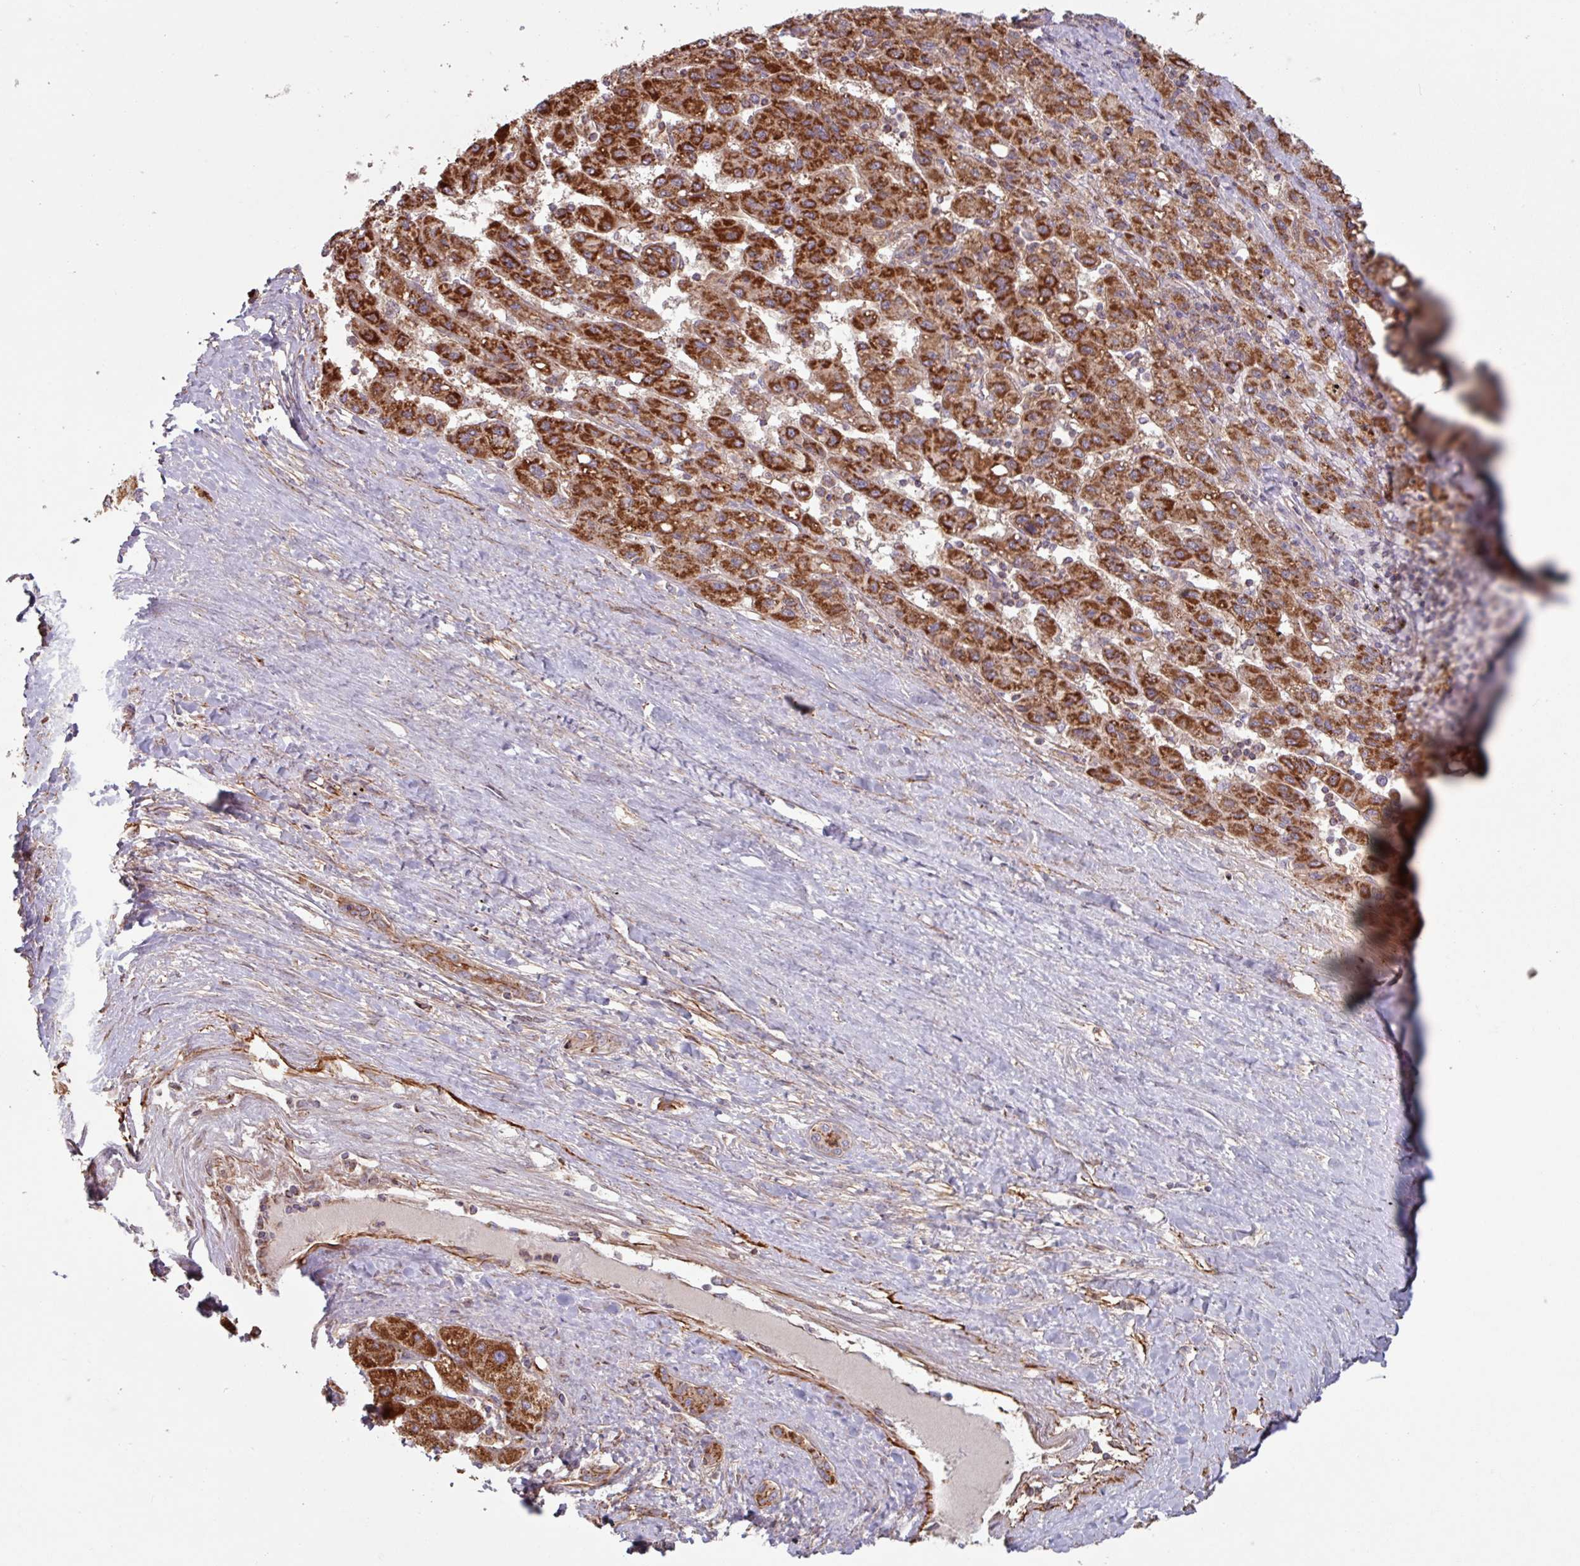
{"staining": {"intensity": "strong", "quantity": ">75%", "location": "cytoplasmic/membranous"}, "tissue": "liver cancer", "cell_type": "Tumor cells", "image_type": "cancer", "snomed": [{"axis": "morphology", "description": "Carcinoma, Hepatocellular, NOS"}, {"axis": "topography", "description": "Liver"}], "caption": "The micrograph demonstrates immunohistochemical staining of liver cancer (hepatocellular carcinoma). There is strong cytoplasmic/membranous staining is identified in approximately >75% of tumor cells.", "gene": "COX7C", "patient": {"sex": "female", "age": 82}}